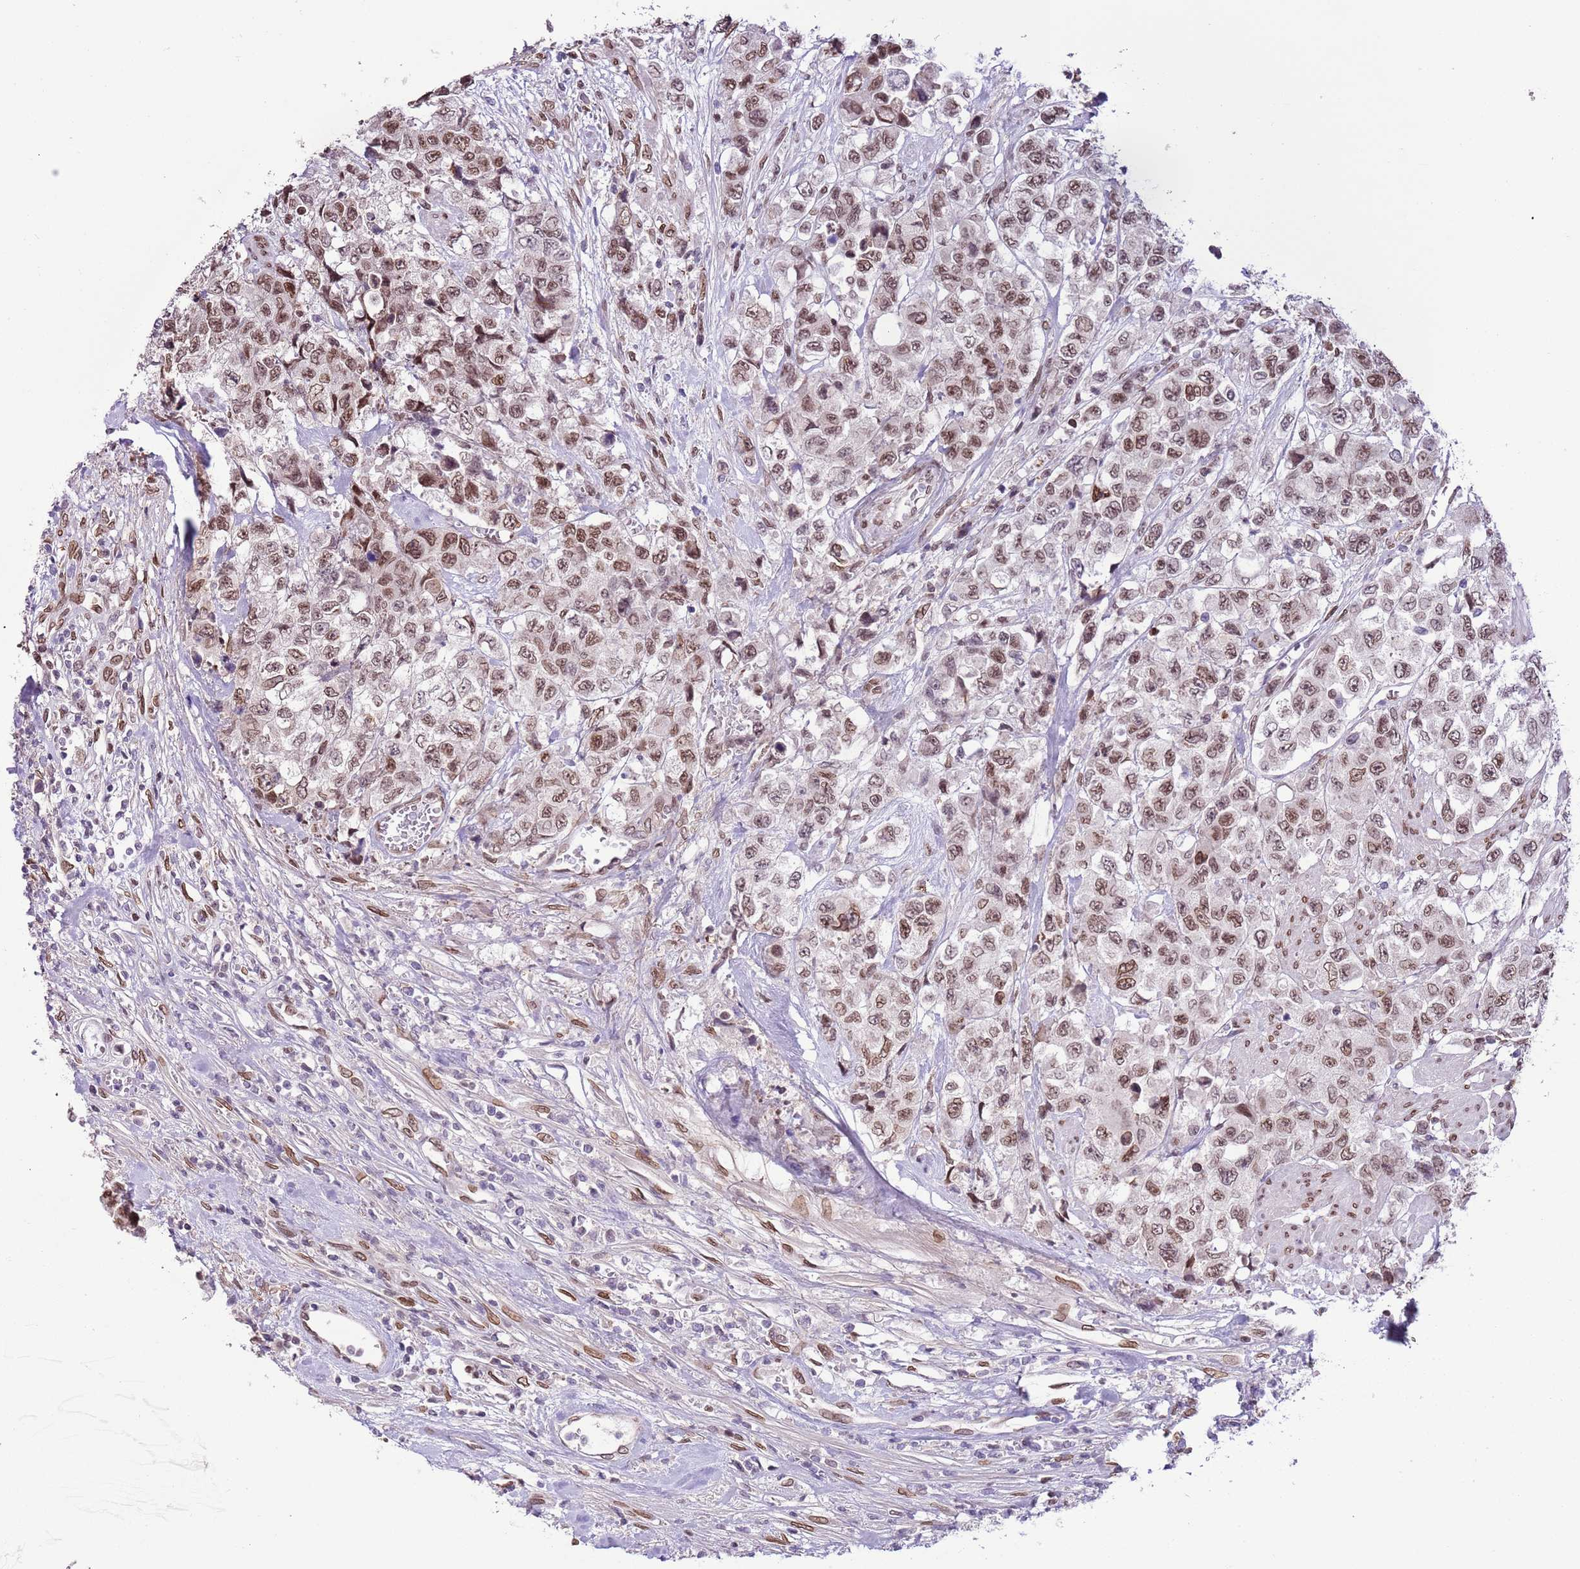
{"staining": {"intensity": "moderate", "quantity": ">75%", "location": "cytoplasmic/membranous,nuclear"}, "tissue": "urothelial cancer", "cell_type": "Tumor cells", "image_type": "cancer", "snomed": [{"axis": "morphology", "description": "Urothelial carcinoma, High grade"}, {"axis": "topography", "description": "Urinary bladder"}], "caption": "Immunohistochemical staining of human urothelial carcinoma (high-grade) displays medium levels of moderate cytoplasmic/membranous and nuclear protein positivity in approximately >75% of tumor cells.", "gene": "ZGLP1", "patient": {"sex": "female", "age": 78}}